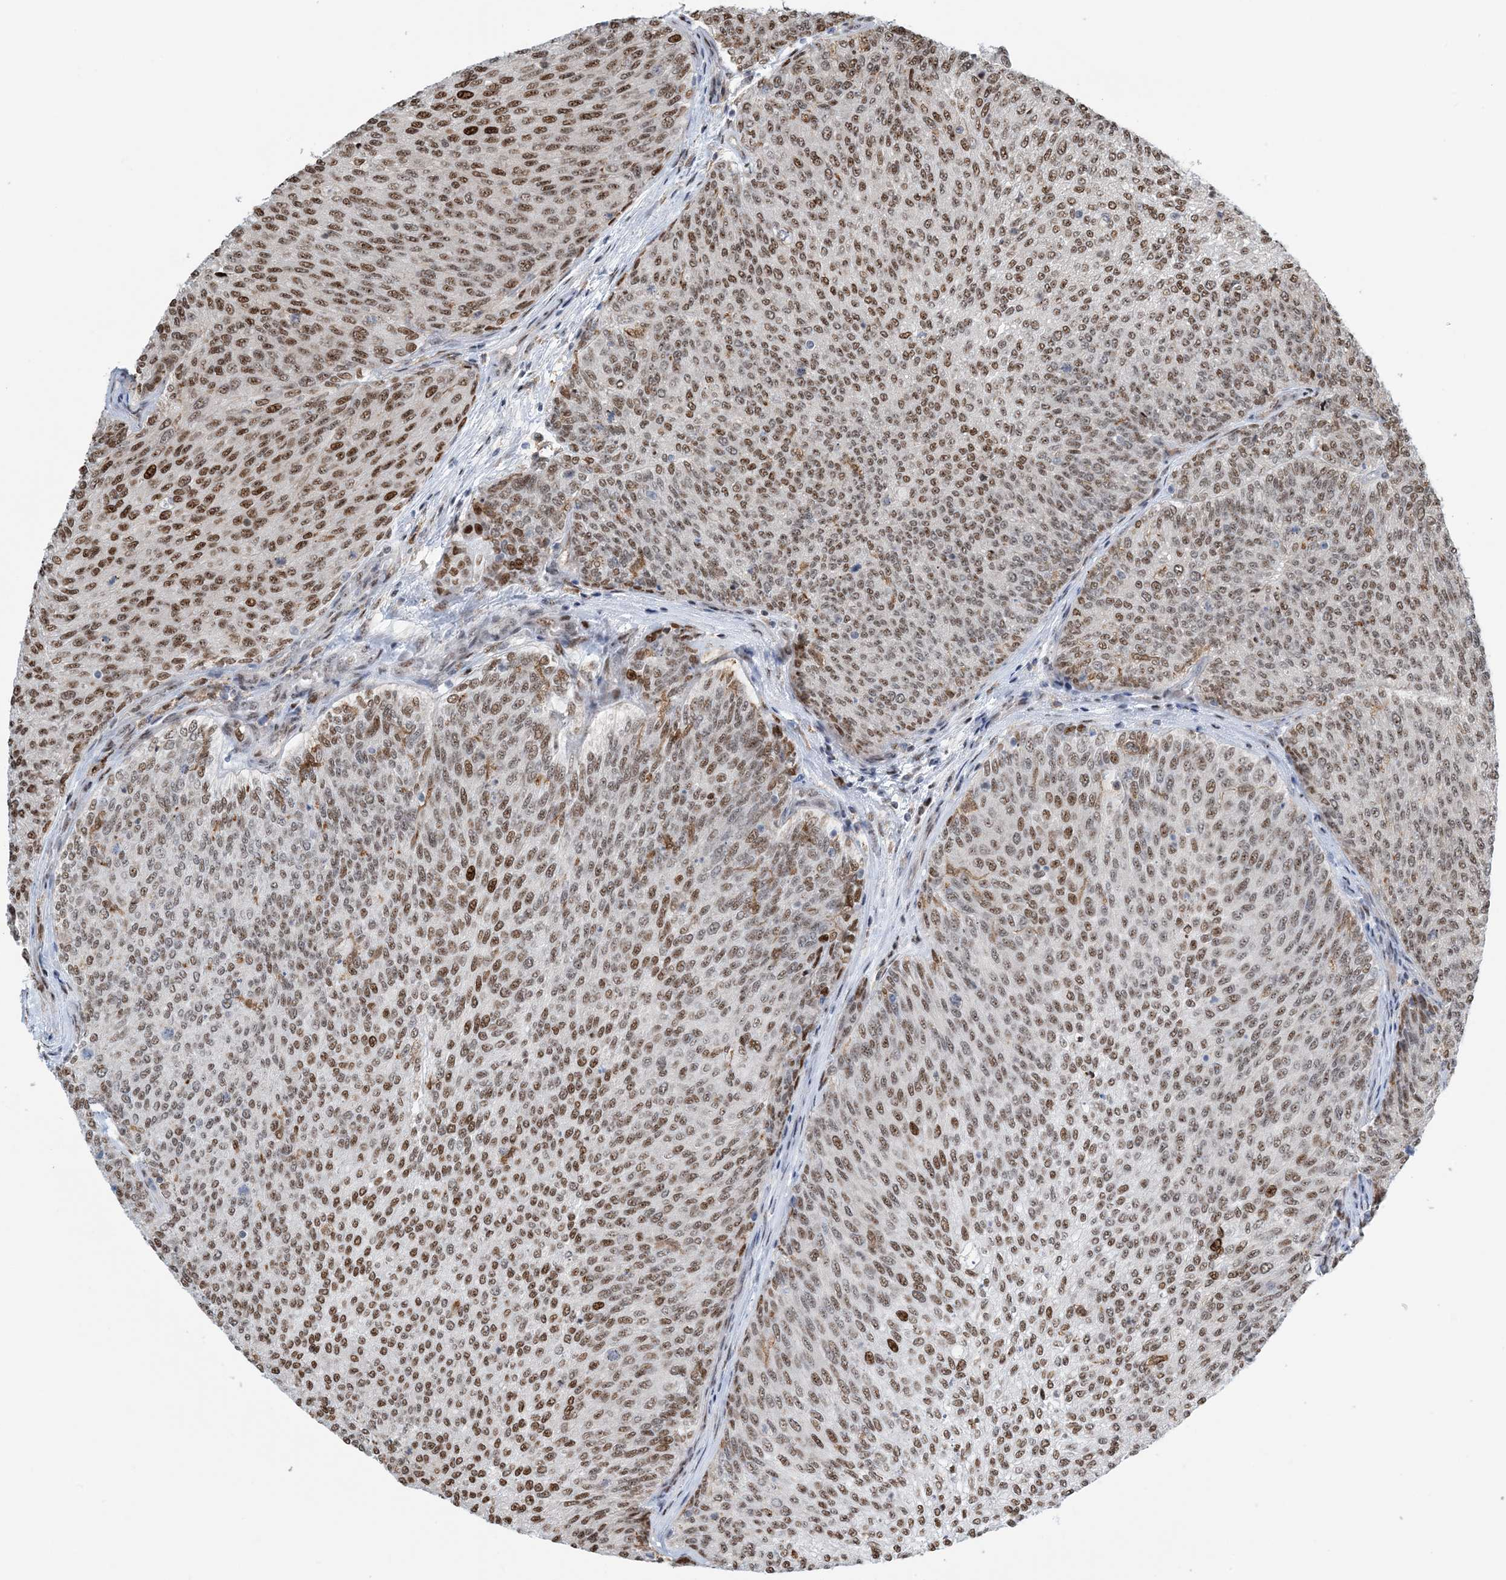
{"staining": {"intensity": "moderate", "quantity": ">75%", "location": "nuclear"}, "tissue": "urothelial cancer", "cell_type": "Tumor cells", "image_type": "cancer", "snomed": [{"axis": "morphology", "description": "Urothelial carcinoma, Low grade"}, {"axis": "topography", "description": "Urinary bladder"}], "caption": "A brown stain labels moderate nuclear positivity of a protein in human low-grade urothelial carcinoma tumor cells.", "gene": "HEMK1", "patient": {"sex": "female", "age": 79}}